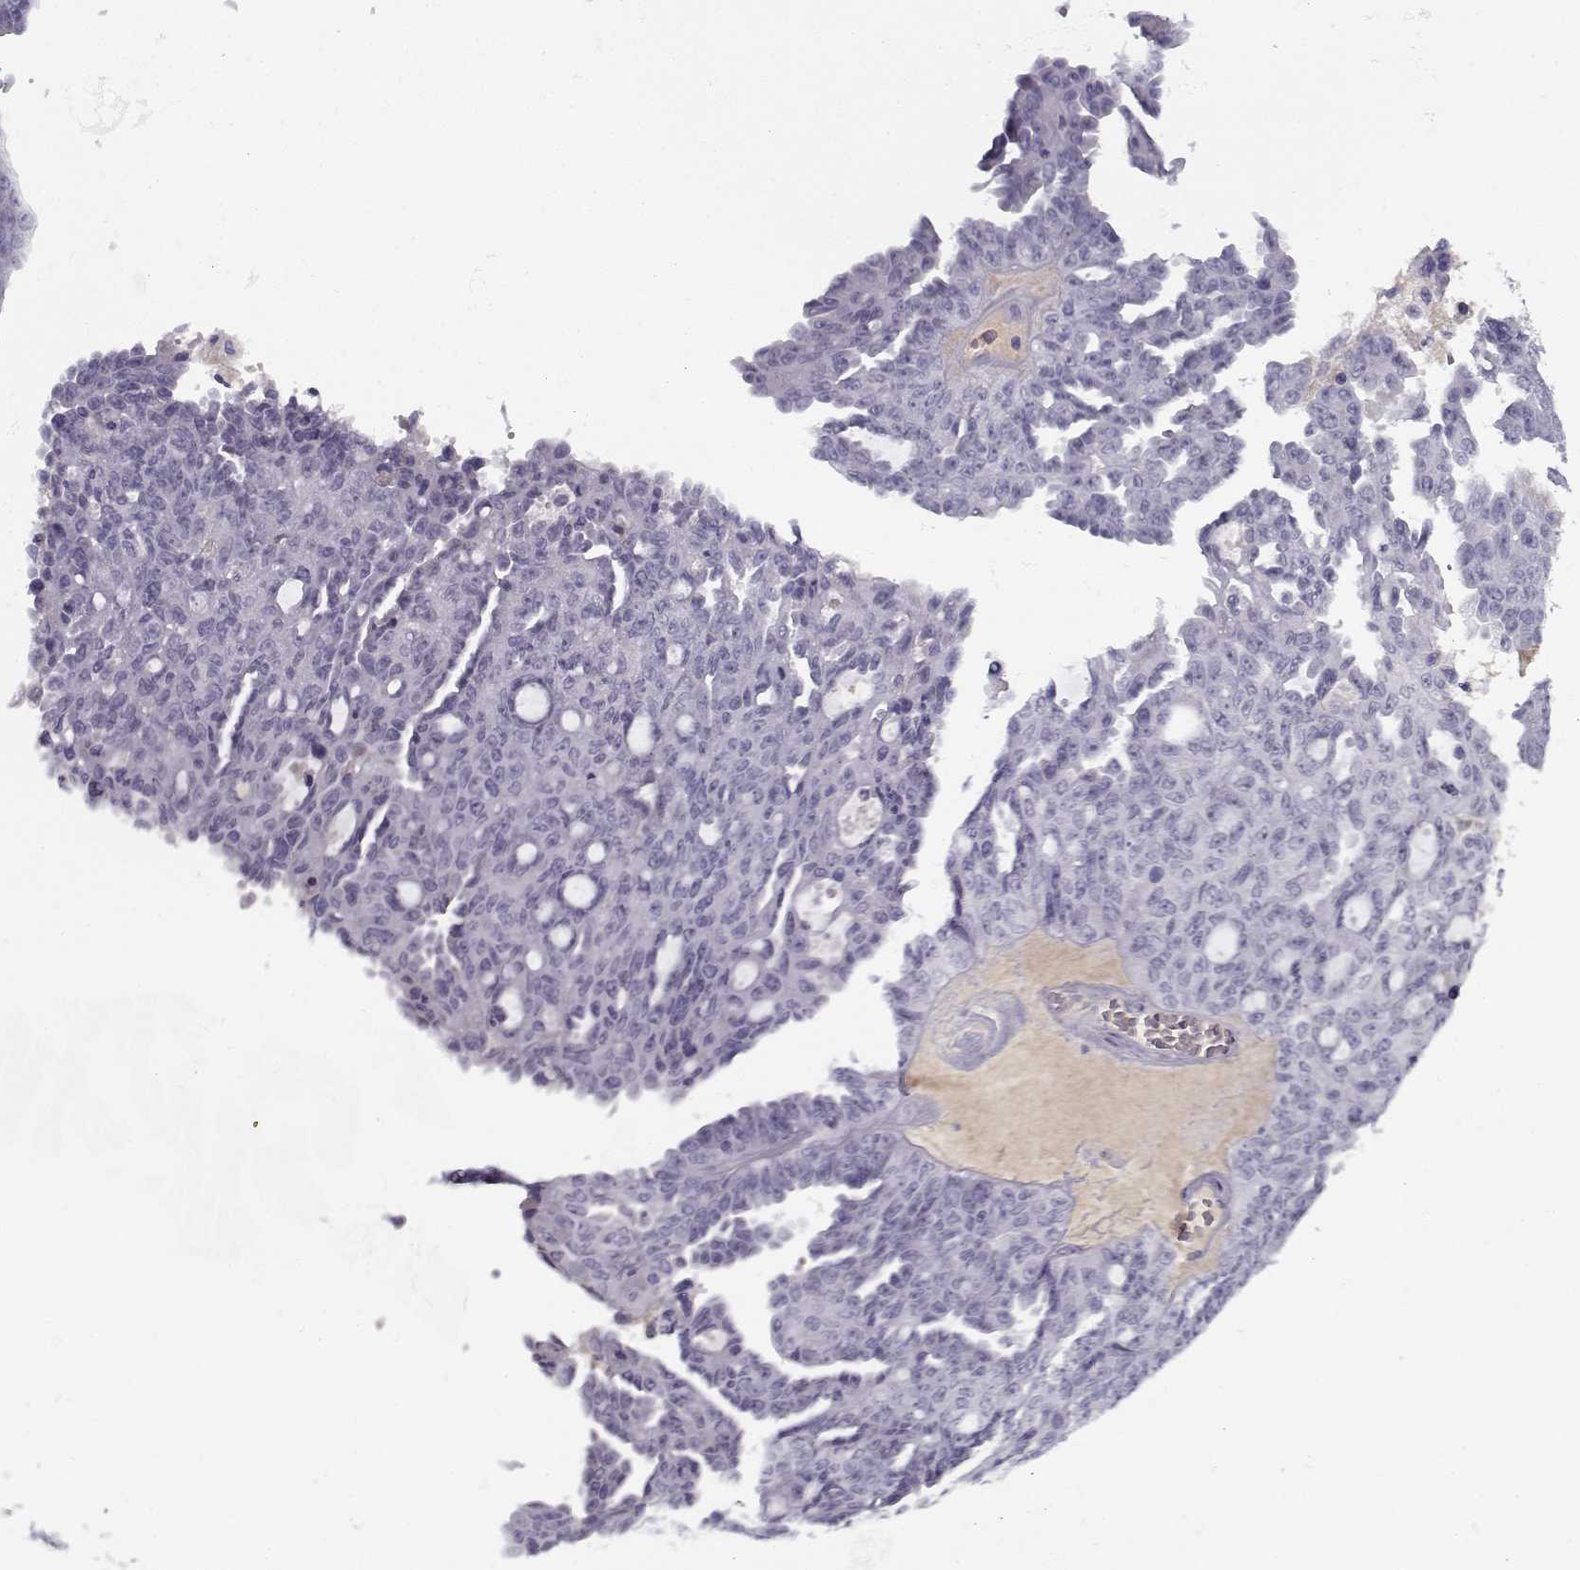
{"staining": {"intensity": "negative", "quantity": "none", "location": "none"}, "tissue": "ovarian cancer", "cell_type": "Tumor cells", "image_type": "cancer", "snomed": [{"axis": "morphology", "description": "Cystadenocarcinoma, serous, NOS"}, {"axis": "topography", "description": "Ovary"}], "caption": "Immunohistochemical staining of ovarian cancer displays no significant staining in tumor cells.", "gene": "SPACA9", "patient": {"sex": "female", "age": 71}}